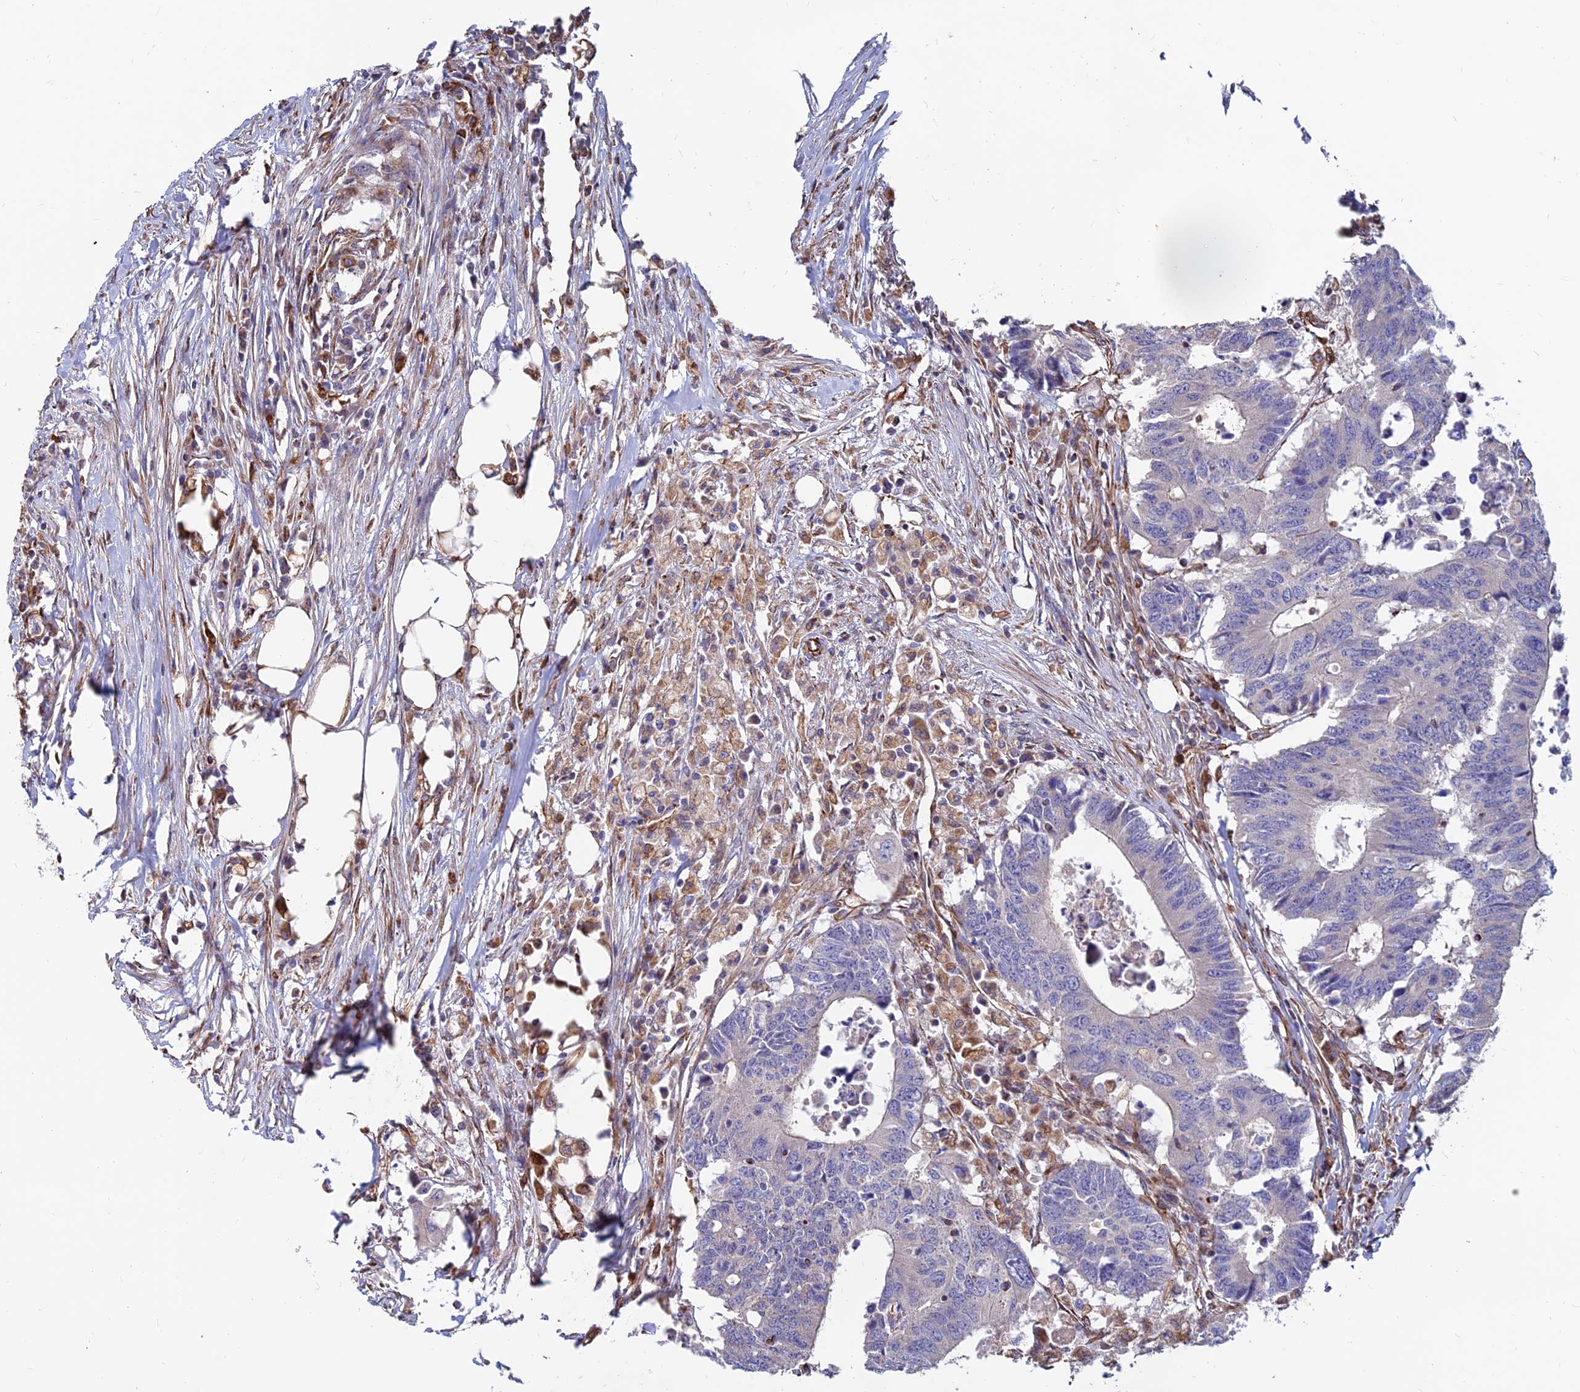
{"staining": {"intensity": "negative", "quantity": "none", "location": "none"}, "tissue": "colorectal cancer", "cell_type": "Tumor cells", "image_type": "cancer", "snomed": [{"axis": "morphology", "description": "Adenocarcinoma, NOS"}, {"axis": "topography", "description": "Colon"}], "caption": "A photomicrograph of colorectal cancer stained for a protein reveals no brown staining in tumor cells.", "gene": "CDK18", "patient": {"sex": "male", "age": 71}}